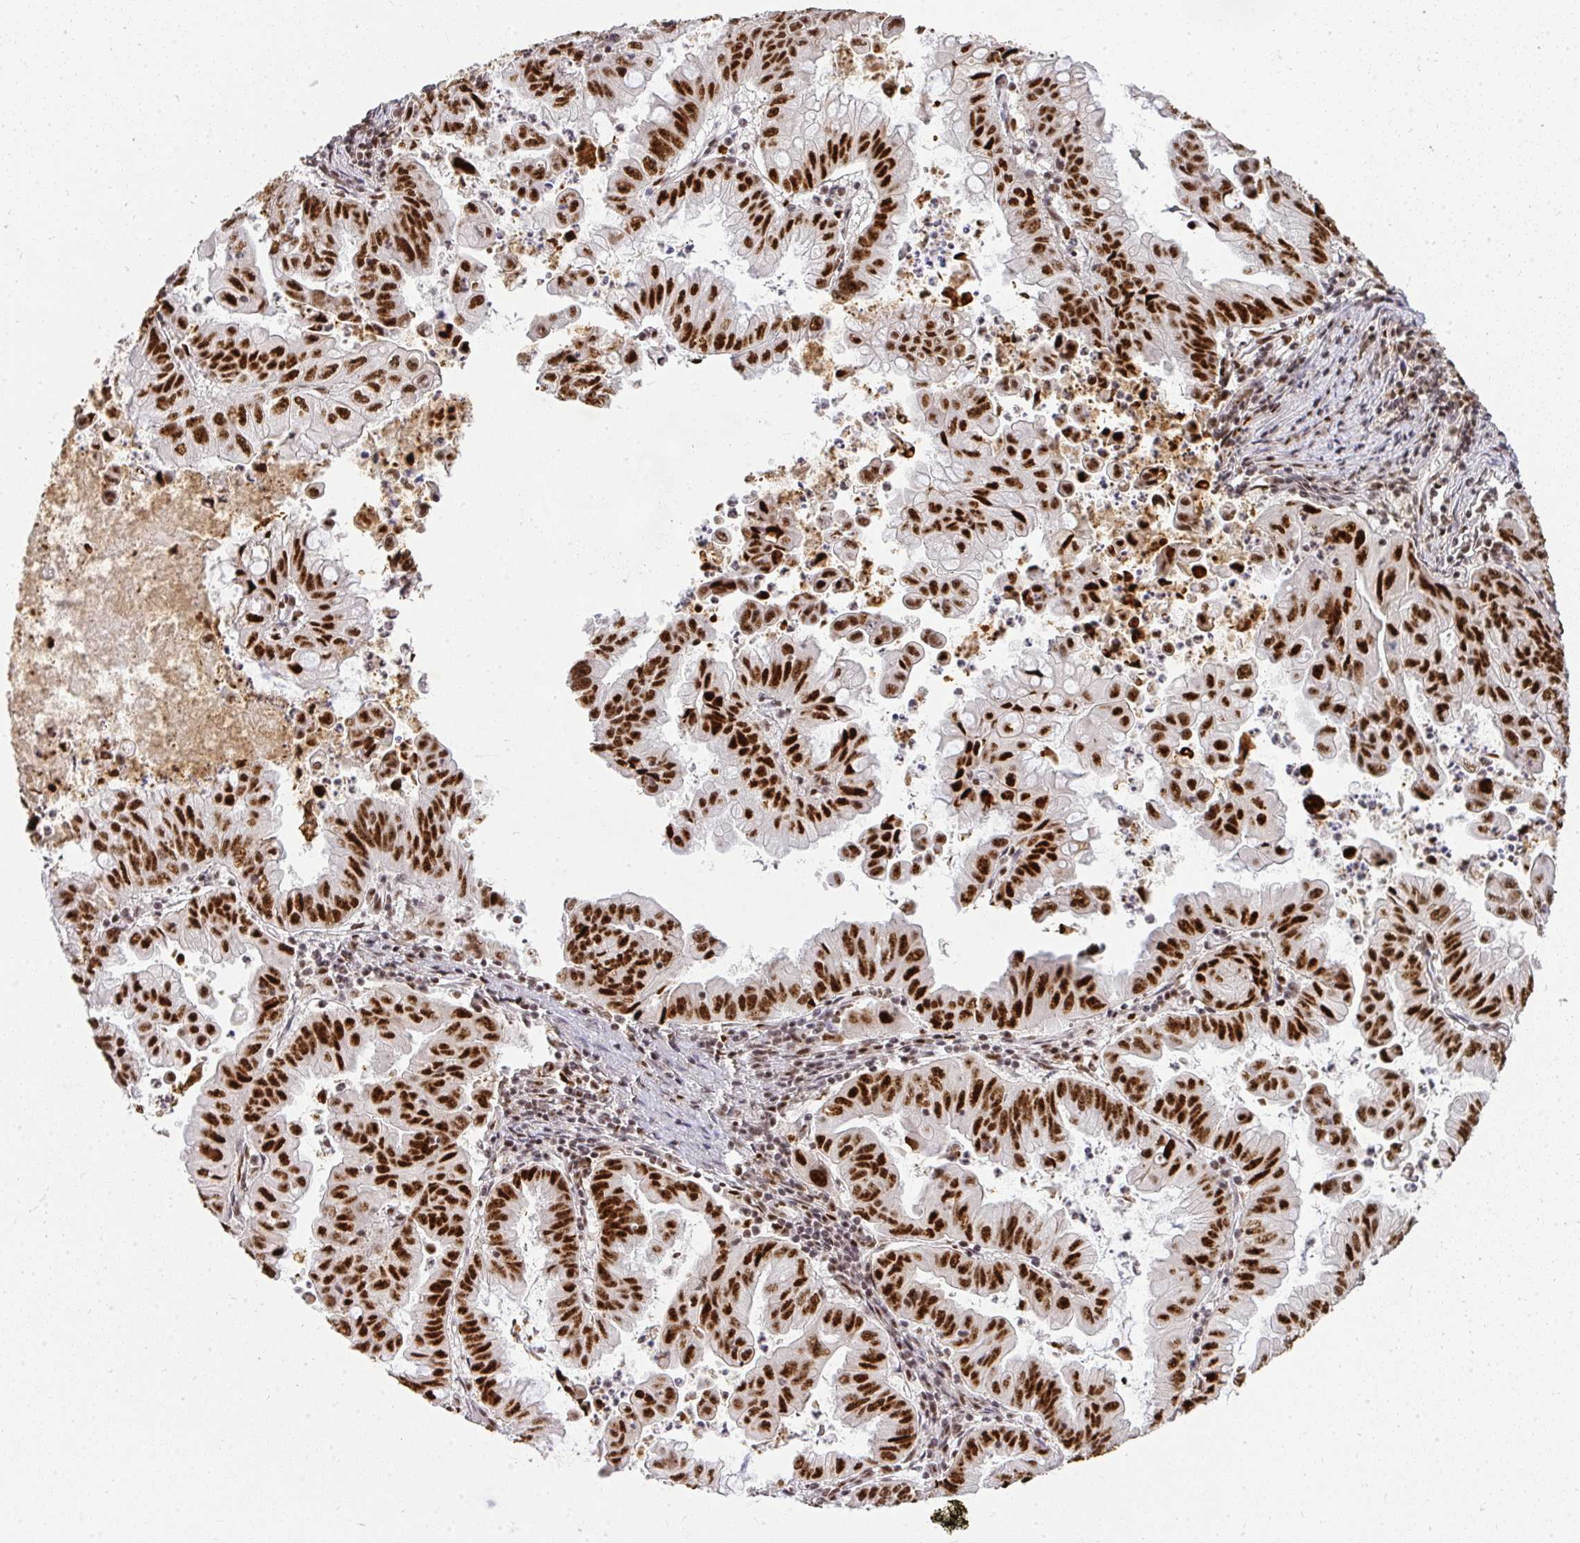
{"staining": {"intensity": "strong", "quantity": ">75%", "location": "nuclear"}, "tissue": "stomach cancer", "cell_type": "Tumor cells", "image_type": "cancer", "snomed": [{"axis": "morphology", "description": "Adenocarcinoma, NOS"}, {"axis": "topography", "description": "Stomach, upper"}], "caption": "Immunohistochemical staining of stomach adenocarcinoma demonstrates high levels of strong nuclear protein positivity in about >75% of tumor cells. (DAB (3,3'-diaminobenzidine) IHC with brightfield microscopy, high magnification).", "gene": "U2AF1", "patient": {"sex": "male", "age": 80}}